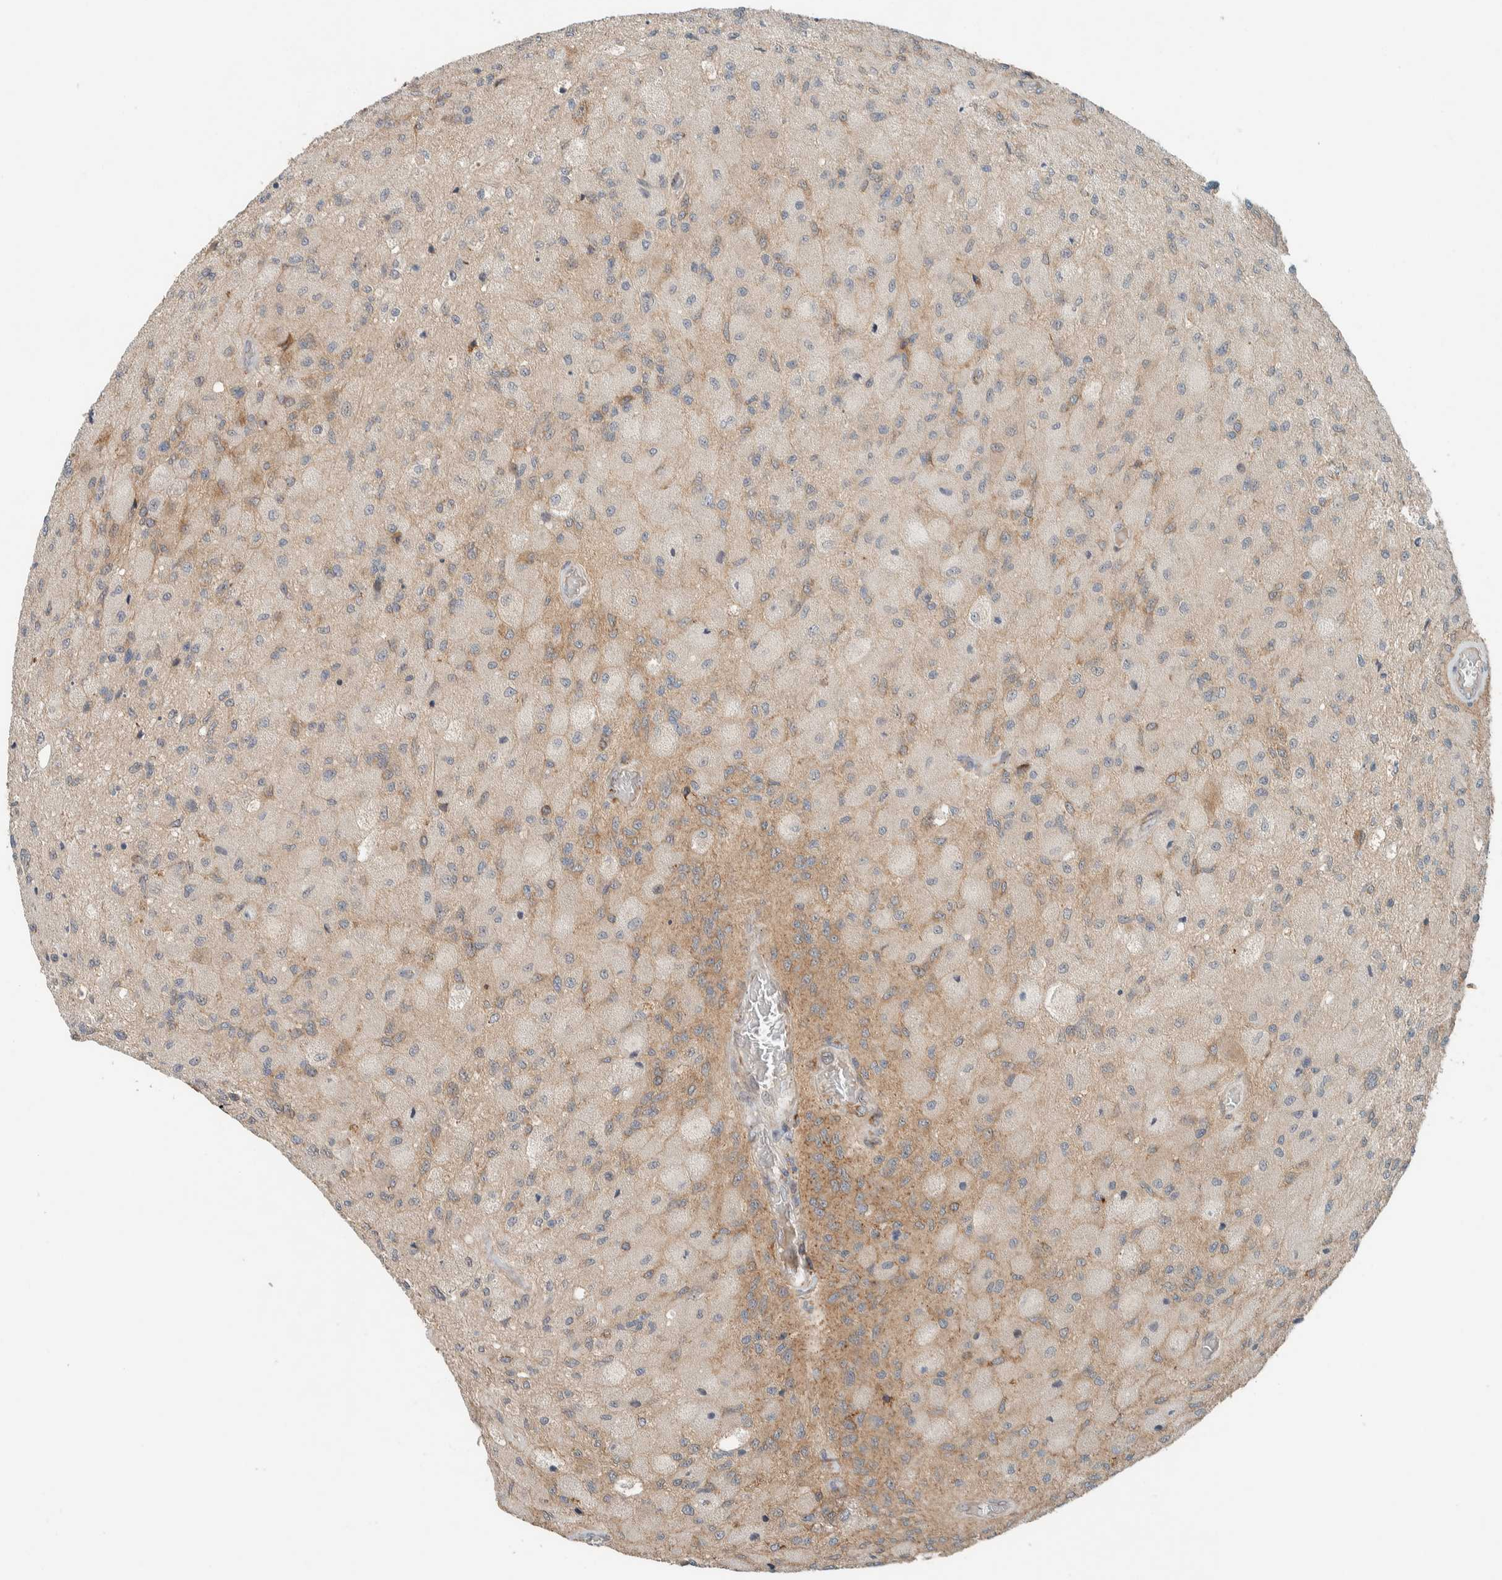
{"staining": {"intensity": "moderate", "quantity": "<25%", "location": "cytoplasmic/membranous"}, "tissue": "glioma", "cell_type": "Tumor cells", "image_type": "cancer", "snomed": [{"axis": "morphology", "description": "Normal tissue, NOS"}, {"axis": "morphology", "description": "Glioma, malignant, High grade"}, {"axis": "topography", "description": "Cerebral cortex"}], "caption": "Glioma tissue exhibits moderate cytoplasmic/membranous positivity in approximately <25% of tumor cells, visualized by immunohistochemistry. (IHC, brightfield microscopy, high magnification).", "gene": "CTBP2", "patient": {"sex": "male", "age": 77}}